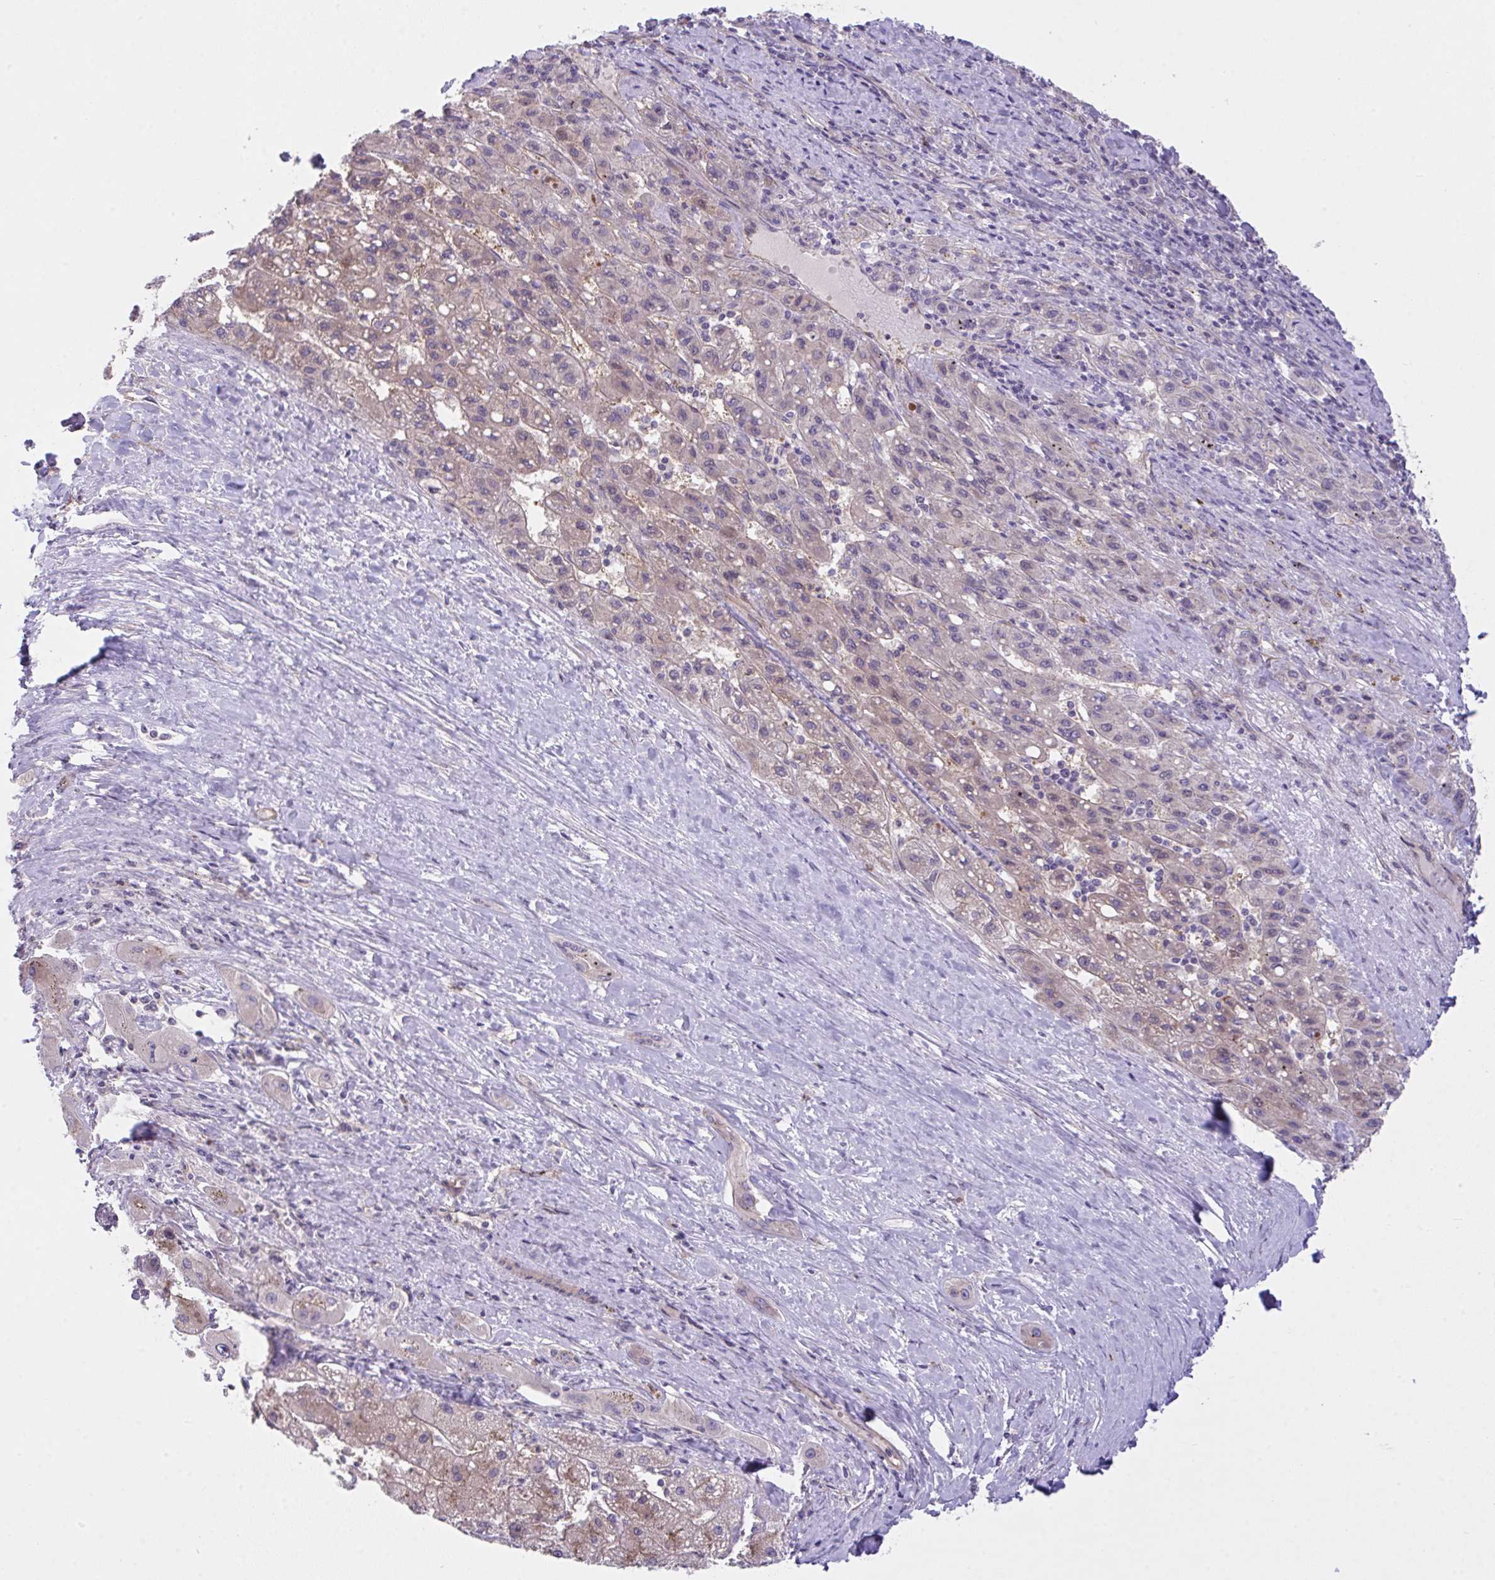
{"staining": {"intensity": "weak", "quantity": "<25%", "location": "cytoplasmic/membranous"}, "tissue": "liver cancer", "cell_type": "Tumor cells", "image_type": "cancer", "snomed": [{"axis": "morphology", "description": "Carcinoma, Hepatocellular, NOS"}, {"axis": "topography", "description": "Liver"}], "caption": "There is no significant positivity in tumor cells of liver cancer.", "gene": "RHOXF1", "patient": {"sex": "female", "age": 82}}